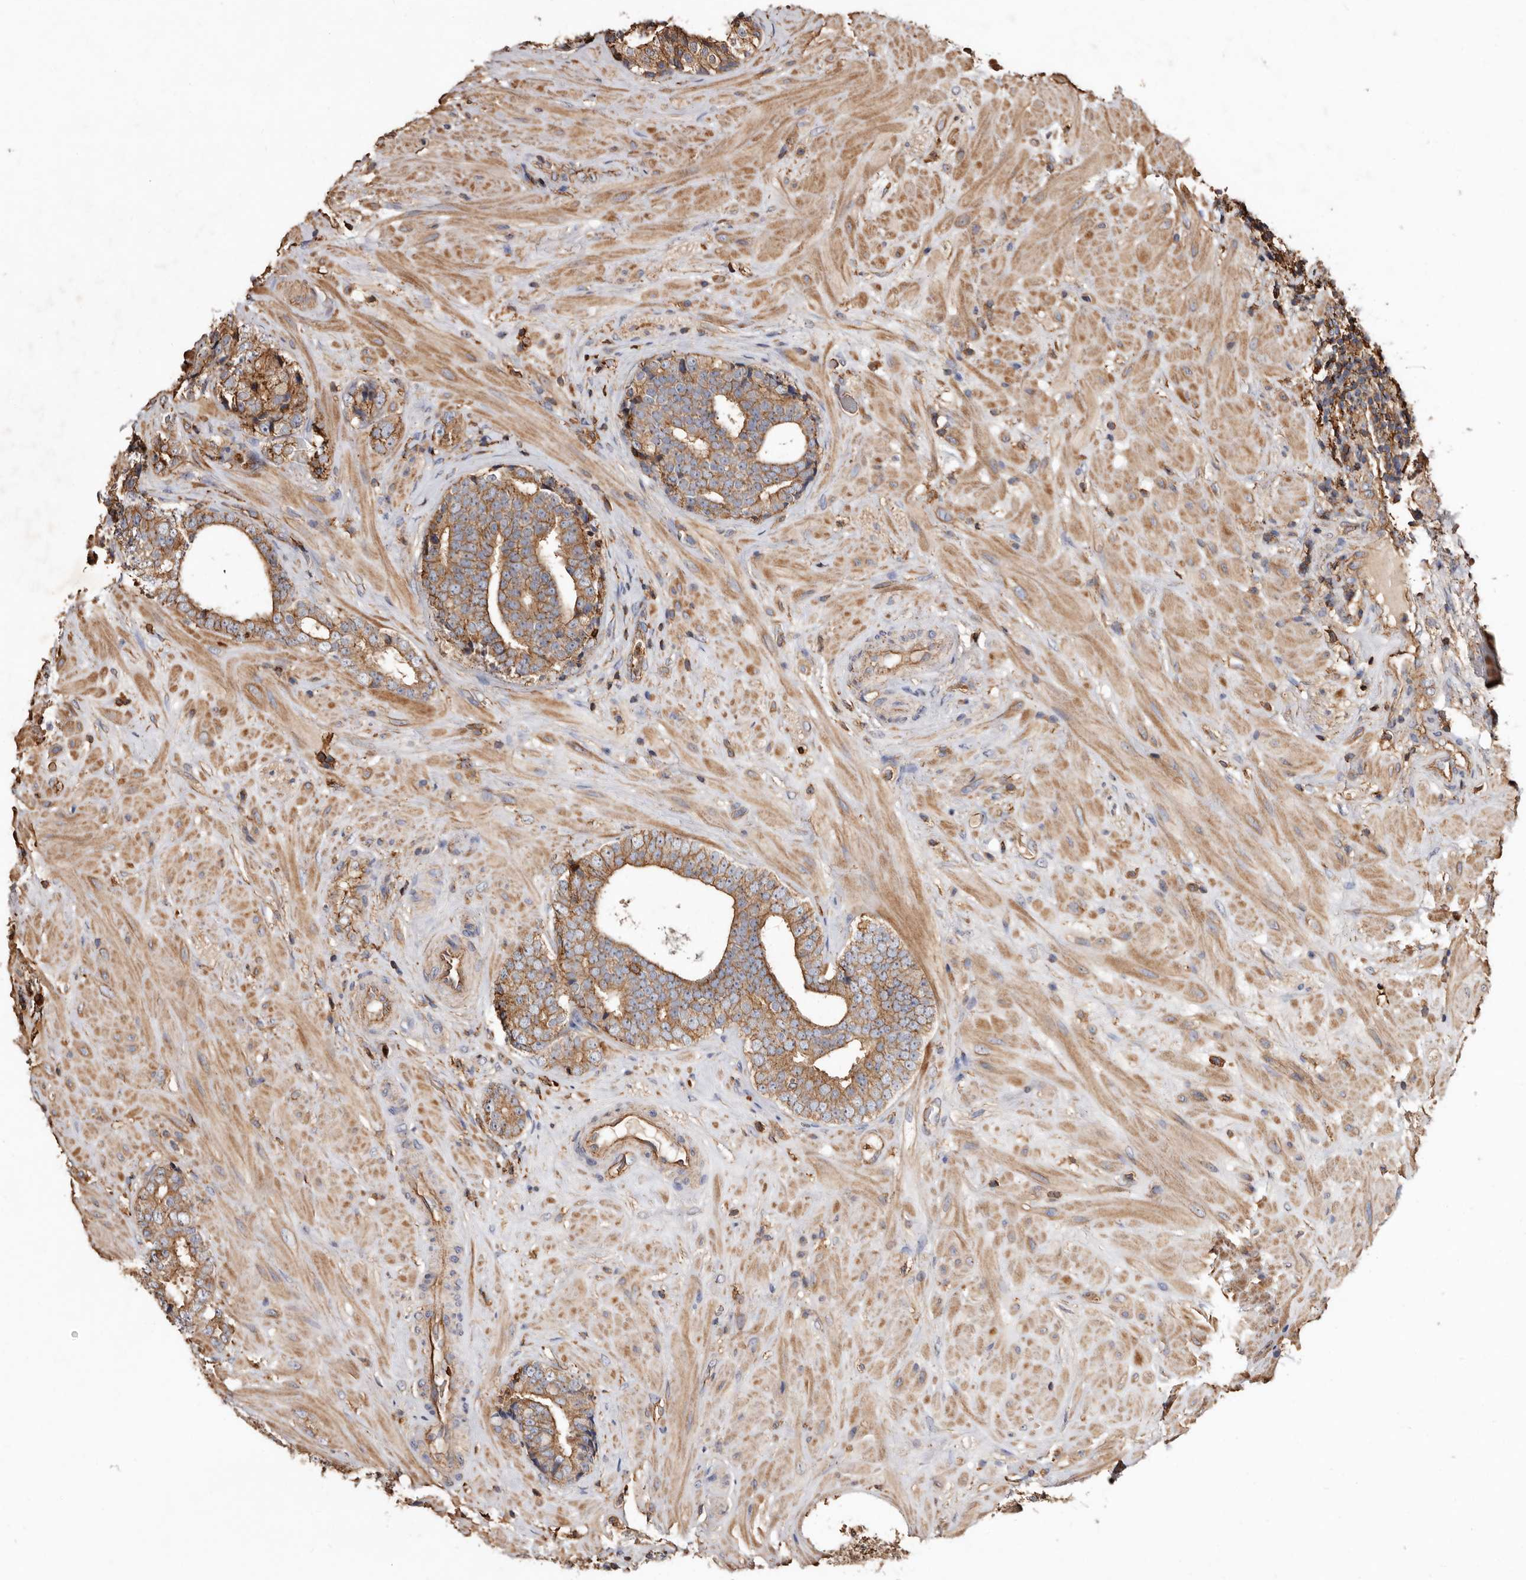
{"staining": {"intensity": "moderate", "quantity": ">75%", "location": "cytoplasmic/membranous"}, "tissue": "prostate cancer", "cell_type": "Tumor cells", "image_type": "cancer", "snomed": [{"axis": "morphology", "description": "Adenocarcinoma, High grade"}, {"axis": "topography", "description": "Prostate"}], "caption": "Immunohistochemistry of human prostate cancer shows medium levels of moderate cytoplasmic/membranous expression in about >75% of tumor cells.", "gene": "COQ8B", "patient": {"sex": "male", "age": 56}}